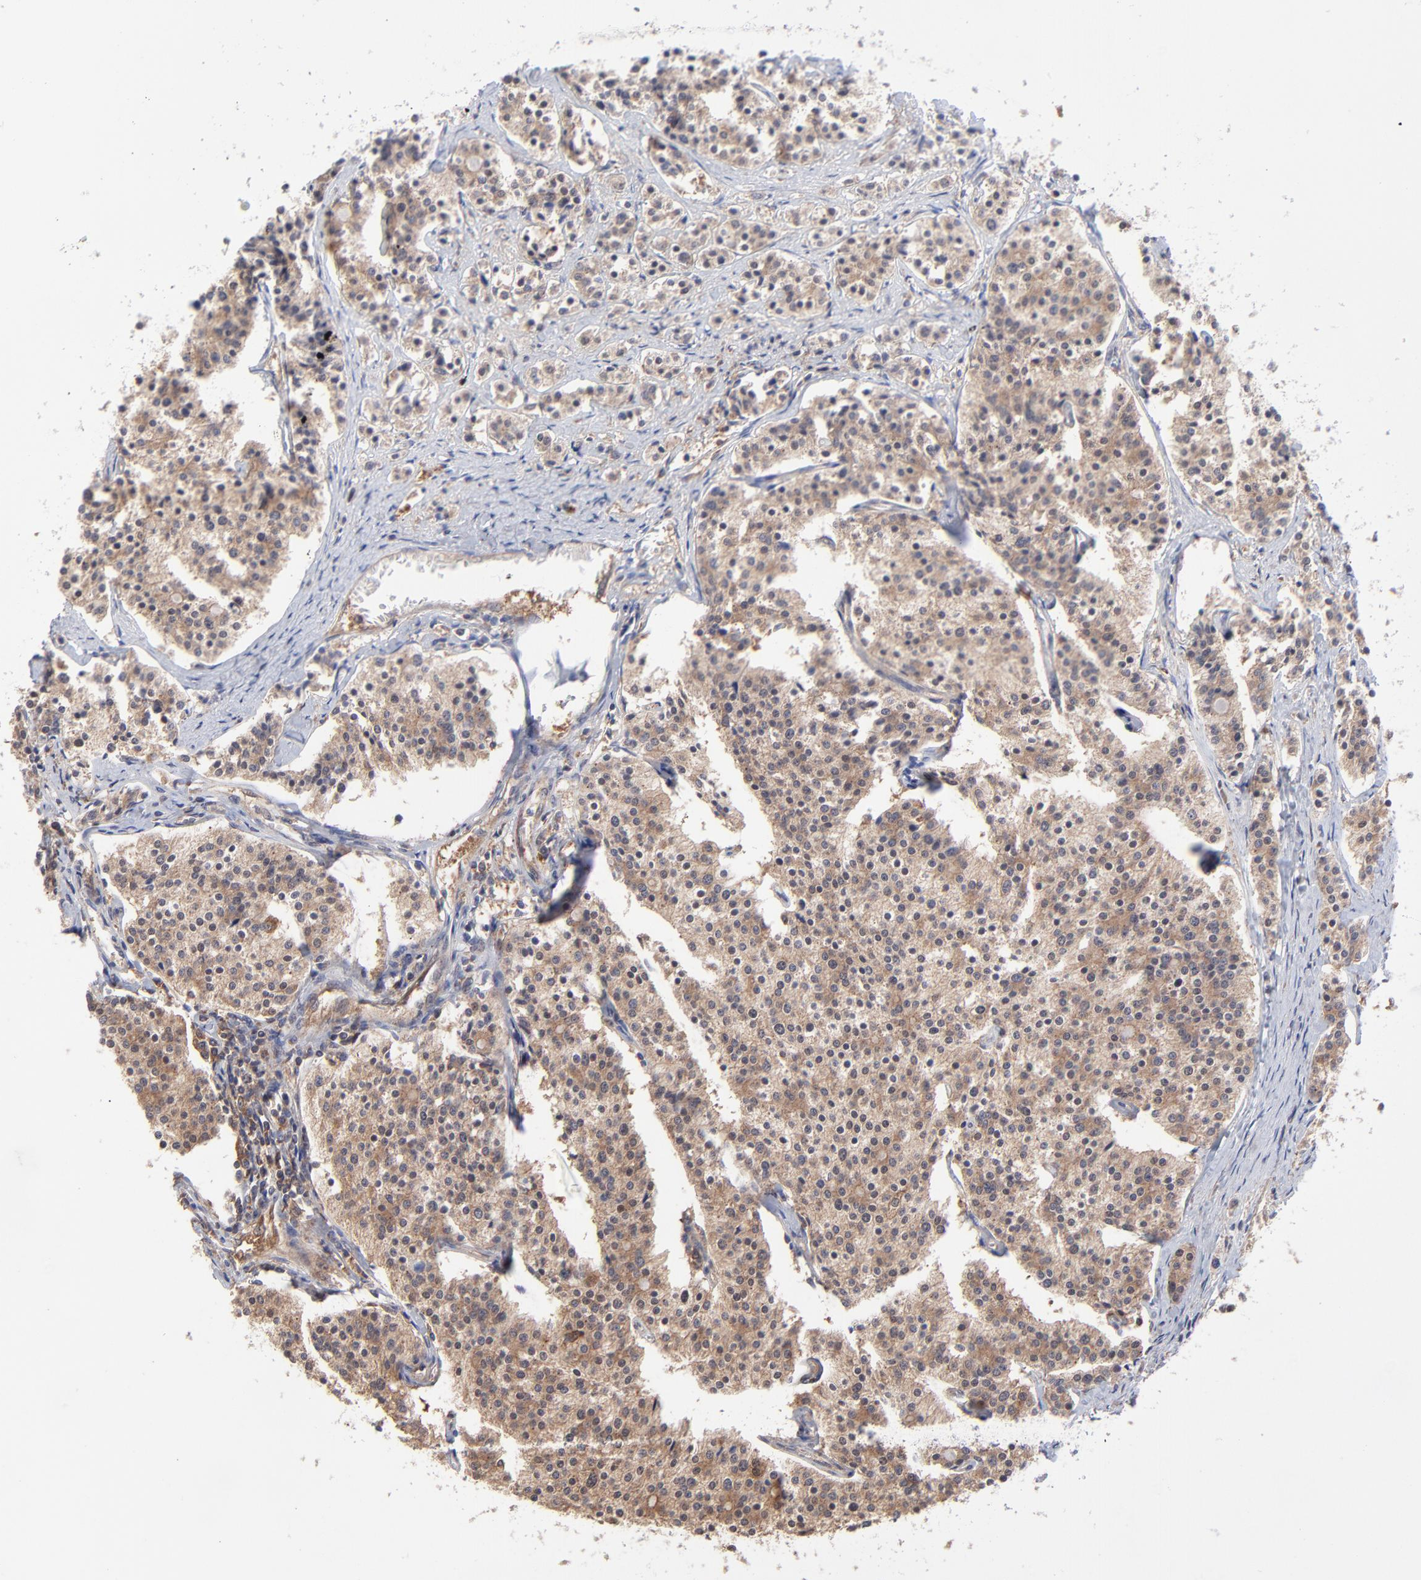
{"staining": {"intensity": "moderate", "quantity": ">75%", "location": "cytoplasmic/membranous"}, "tissue": "carcinoid", "cell_type": "Tumor cells", "image_type": "cancer", "snomed": [{"axis": "morphology", "description": "Carcinoid, malignant, NOS"}, {"axis": "topography", "description": "Small intestine"}], "caption": "Moderate cytoplasmic/membranous protein expression is present in about >75% of tumor cells in carcinoid (malignant).", "gene": "GART", "patient": {"sex": "male", "age": 63}}